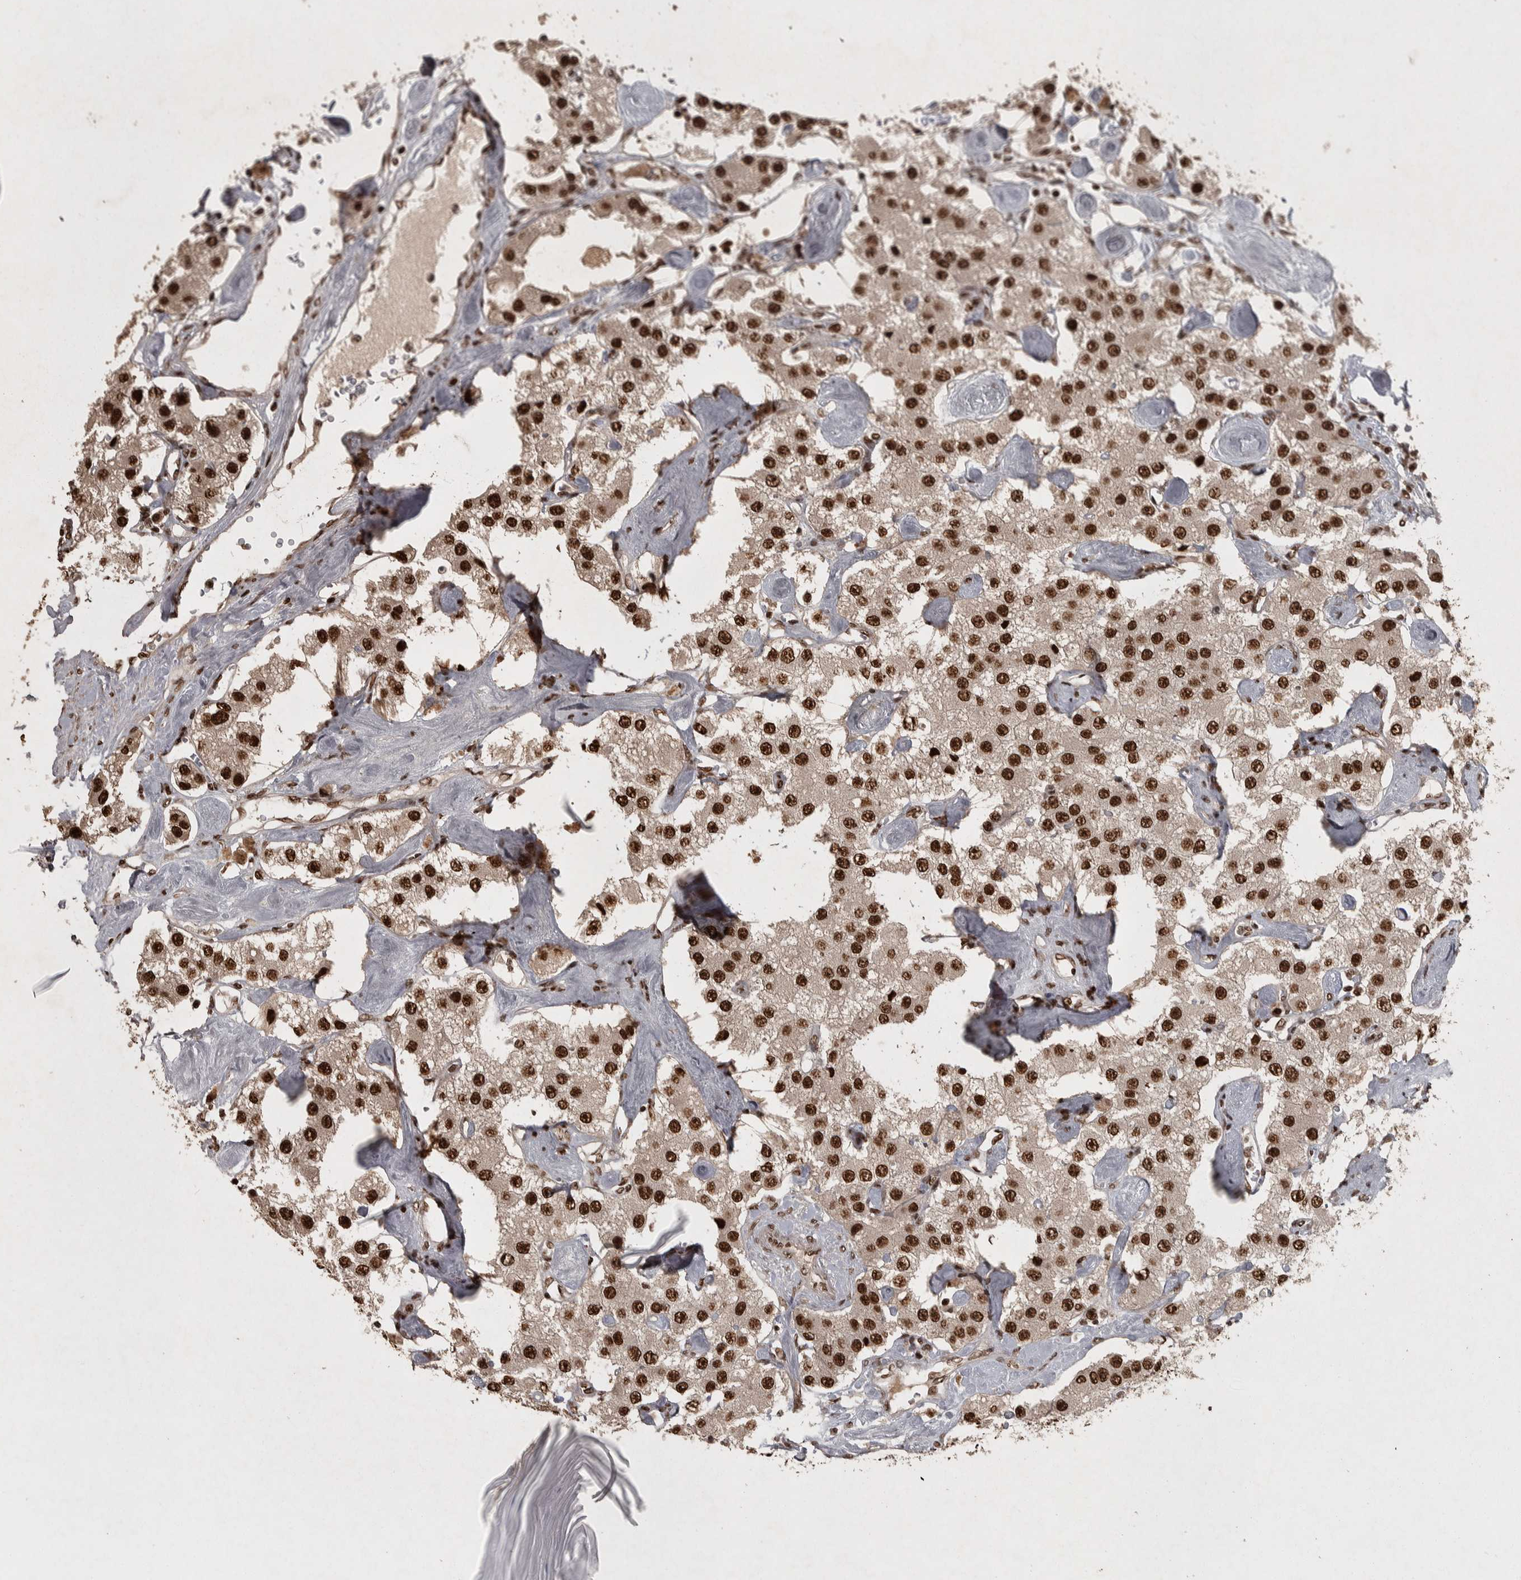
{"staining": {"intensity": "strong", "quantity": ">75%", "location": "nuclear"}, "tissue": "carcinoid", "cell_type": "Tumor cells", "image_type": "cancer", "snomed": [{"axis": "morphology", "description": "Carcinoid, malignant, NOS"}, {"axis": "topography", "description": "Pancreas"}], "caption": "A brown stain shows strong nuclear positivity of a protein in carcinoid tumor cells.", "gene": "ZFHX4", "patient": {"sex": "male", "age": 41}}